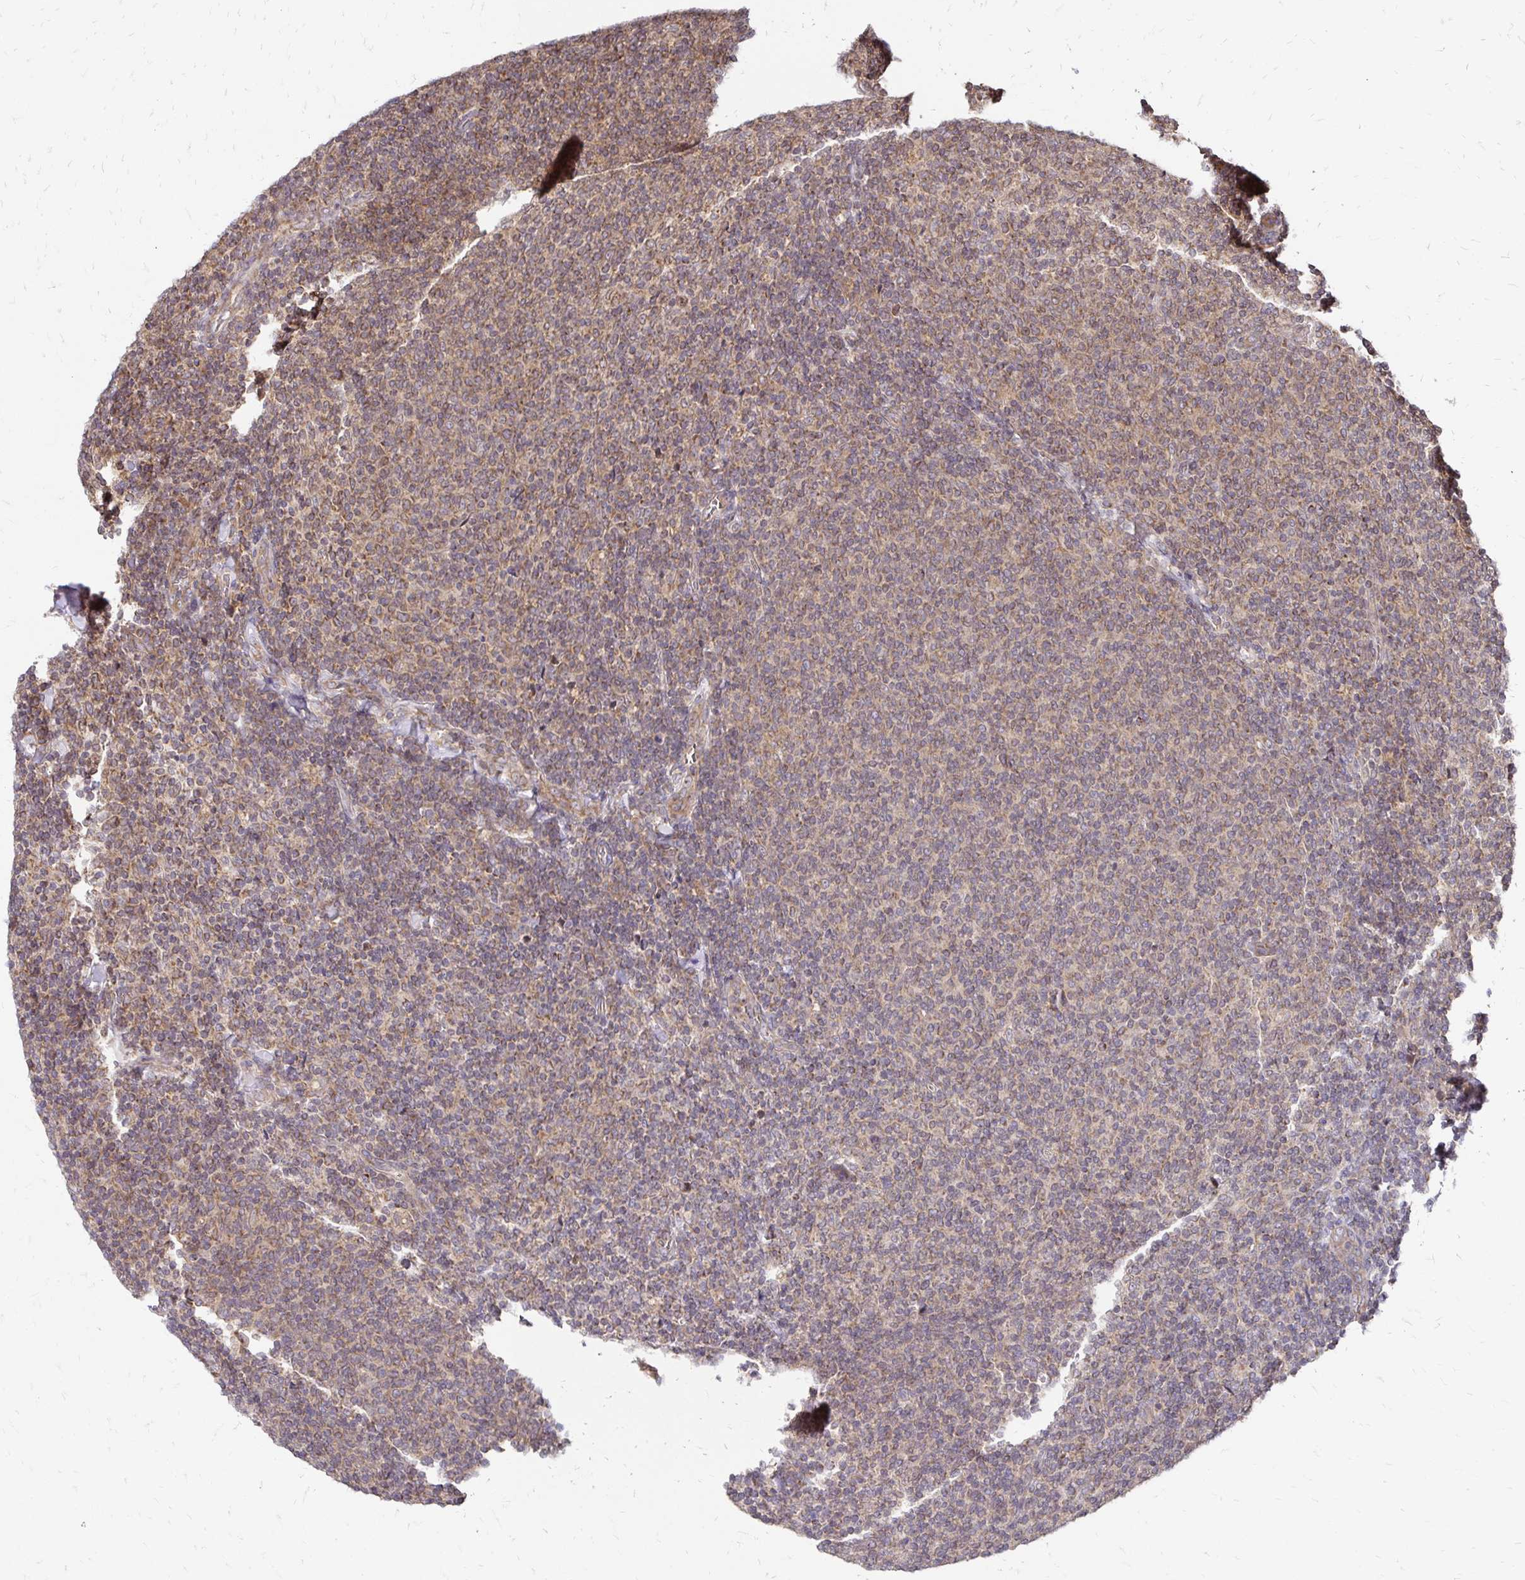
{"staining": {"intensity": "moderate", "quantity": ">75%", "location": "cytoplasmic/membranous"}, "tissue": "lymphoma", "cell_type": "Tumor cells", "image_type": "cancer", "snomed": [{"axis": "morphology", "description": "Malignant lymphoma, non-Hodgkin's type, Low grade"}, {"axis": "topography", "description": "Lymph node"}], "caption": "Tumor cells exhibit moderate cytoplasmic/membranous staining in about >75% of cells in malignant lymphoma, non-Hodgkin's type (low-grade).", "gene": "ZW10", "patient": {"sex": "male", "age": 52}}